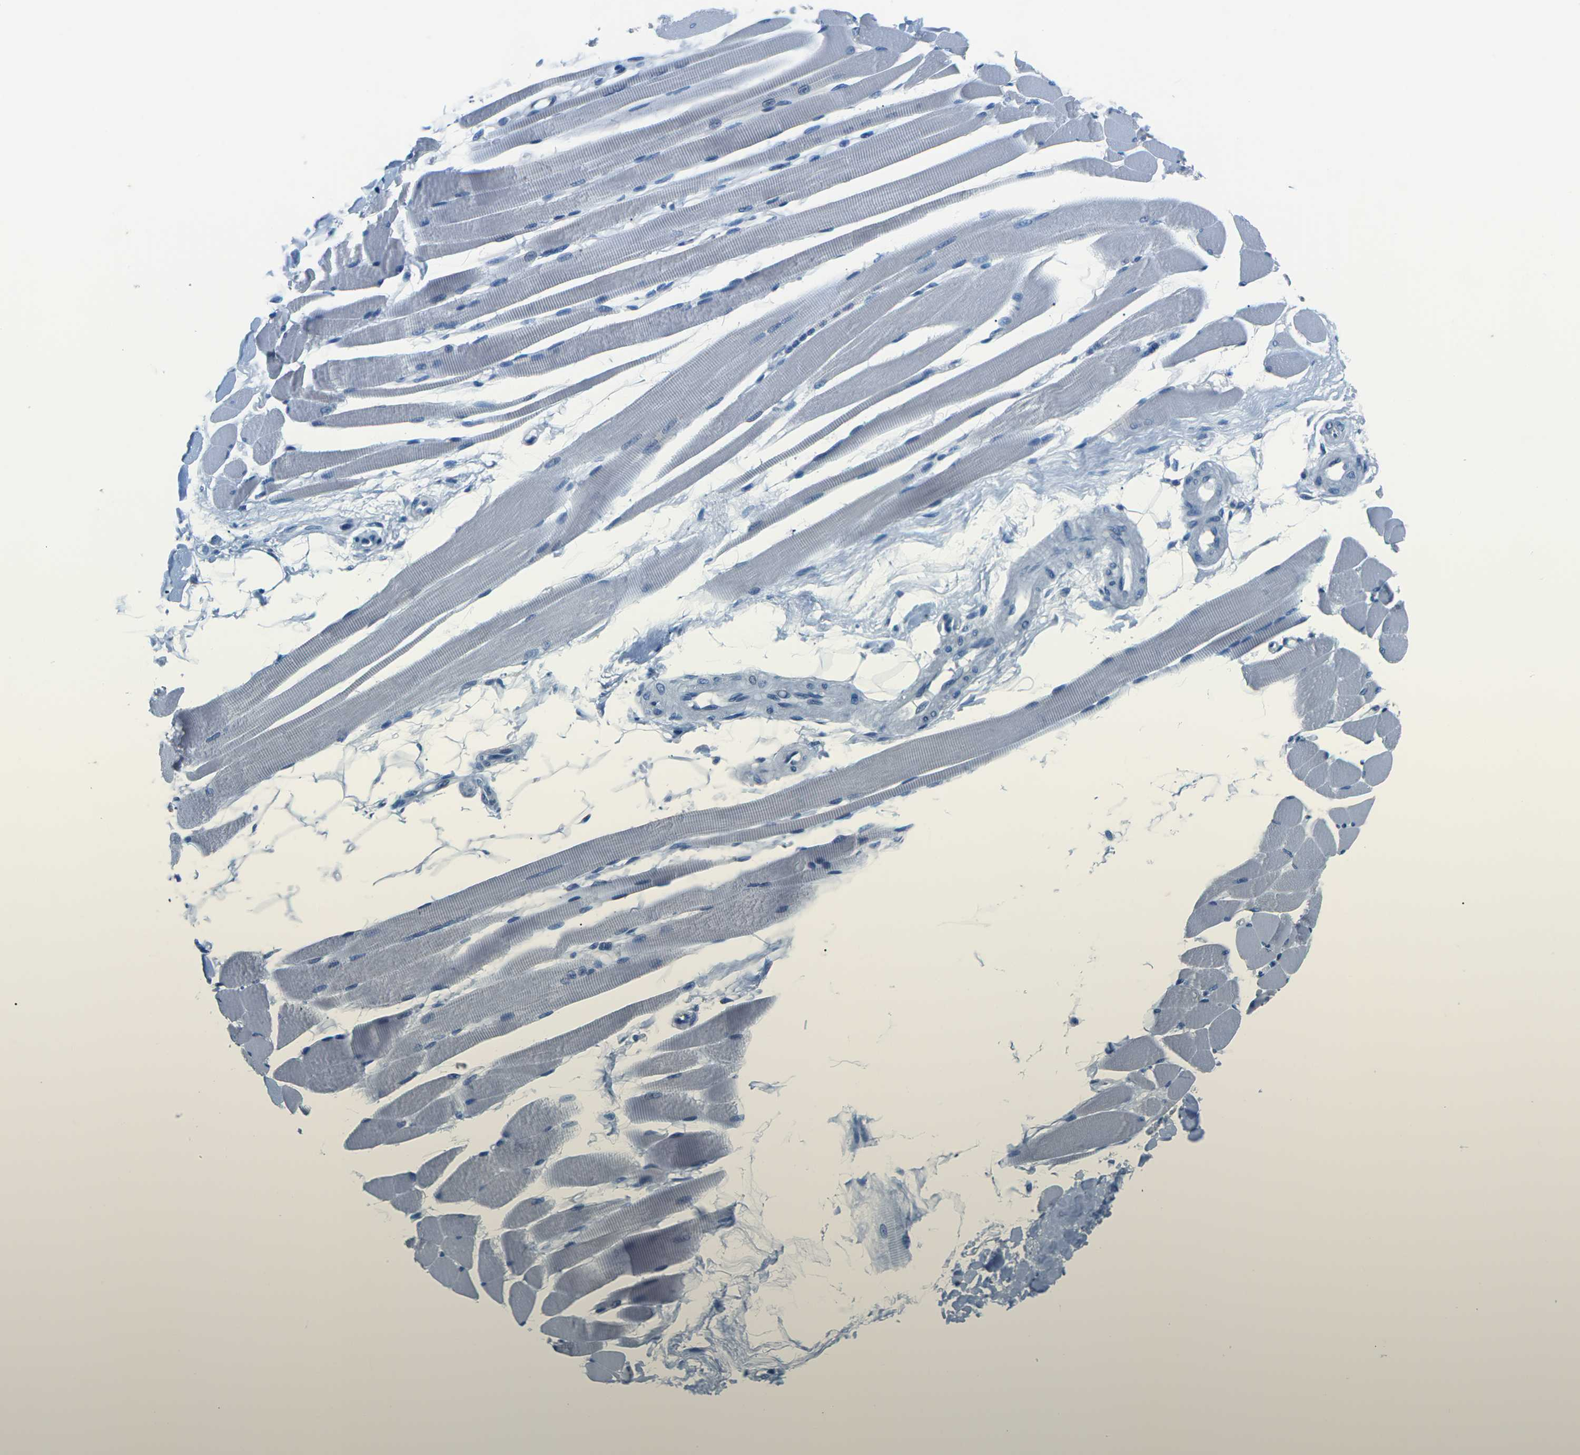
{"staining": {"intensity": "negative", "quantity": "none", "location": "none"}, "tissue": "skeletal muscle", "cell_type": "Myocytes", "image_type": "normal", "snomed": [{"axis": "morphology", "description": "Normal tissue, NOS"}, {"axis": "topography", "description": "Skeletal muscle"}, {"axis": "topography", "description": "Peripheral nerve tissue"}], "caption": "Immunohistochemistry image of benign human skeletal muscle stained for a protein (brown), which displays no staining in myocytes.", "gene": "UMOD", "patient": {"sex": "female", "age": 84}}